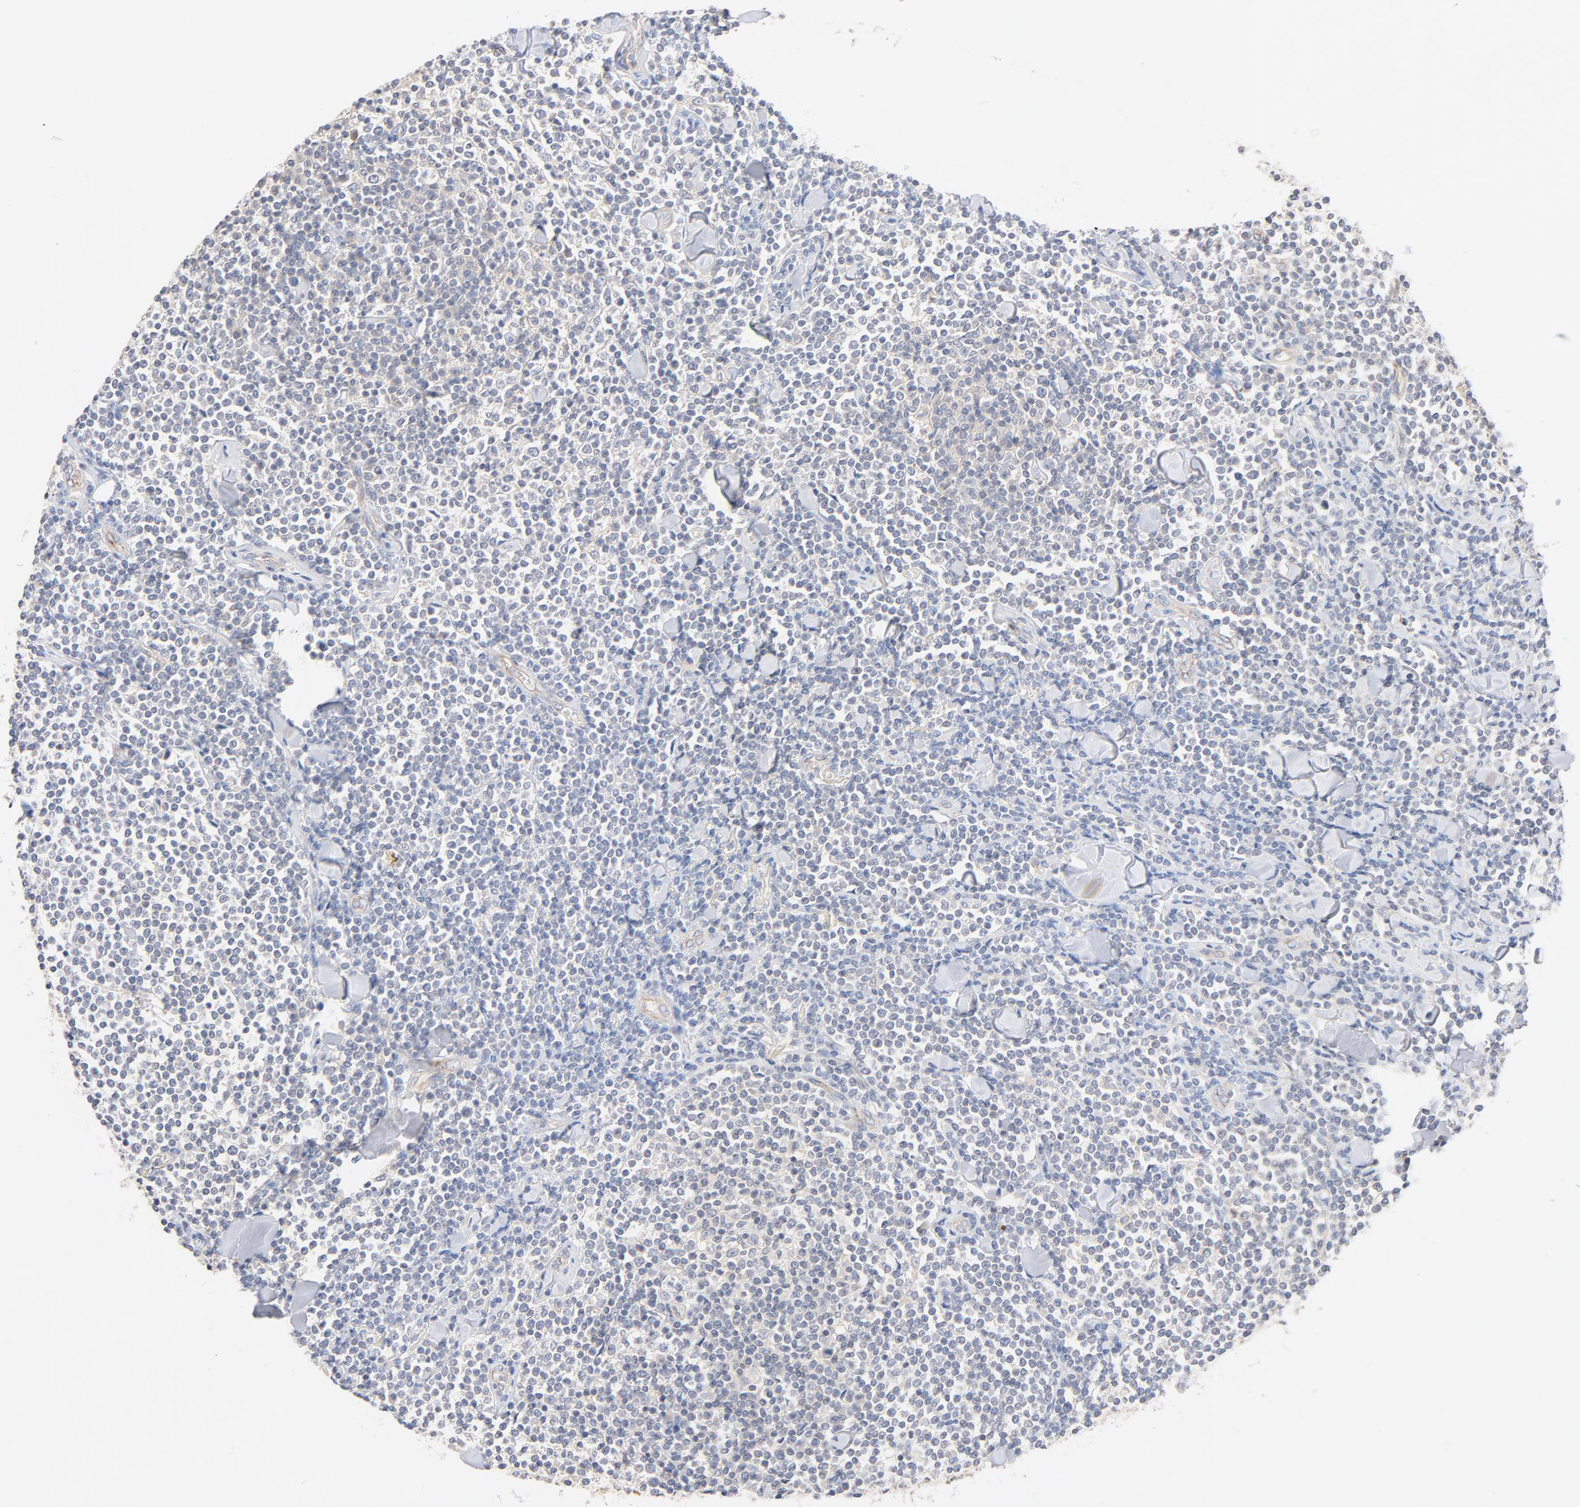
{"staining": {"intensity": "negative", "quantity": "none", "location": "none"}, "tissue": "lymphoma", "cell_type": "Tumor cells", "image_type": "cancer", "snomed": [{"axis": "morphology", "description": "Malignant lymphoma, non-Hodgkin's type, Low grade"}, {"axis": "topography", "description": "Soft tissue"}], "caption": "This is a photomicrograph of IHC staining of lymphoma, which shows no expression in tumor cells.", "gene": "STRN3", "patient": {"sex": "male", "age": 92}}